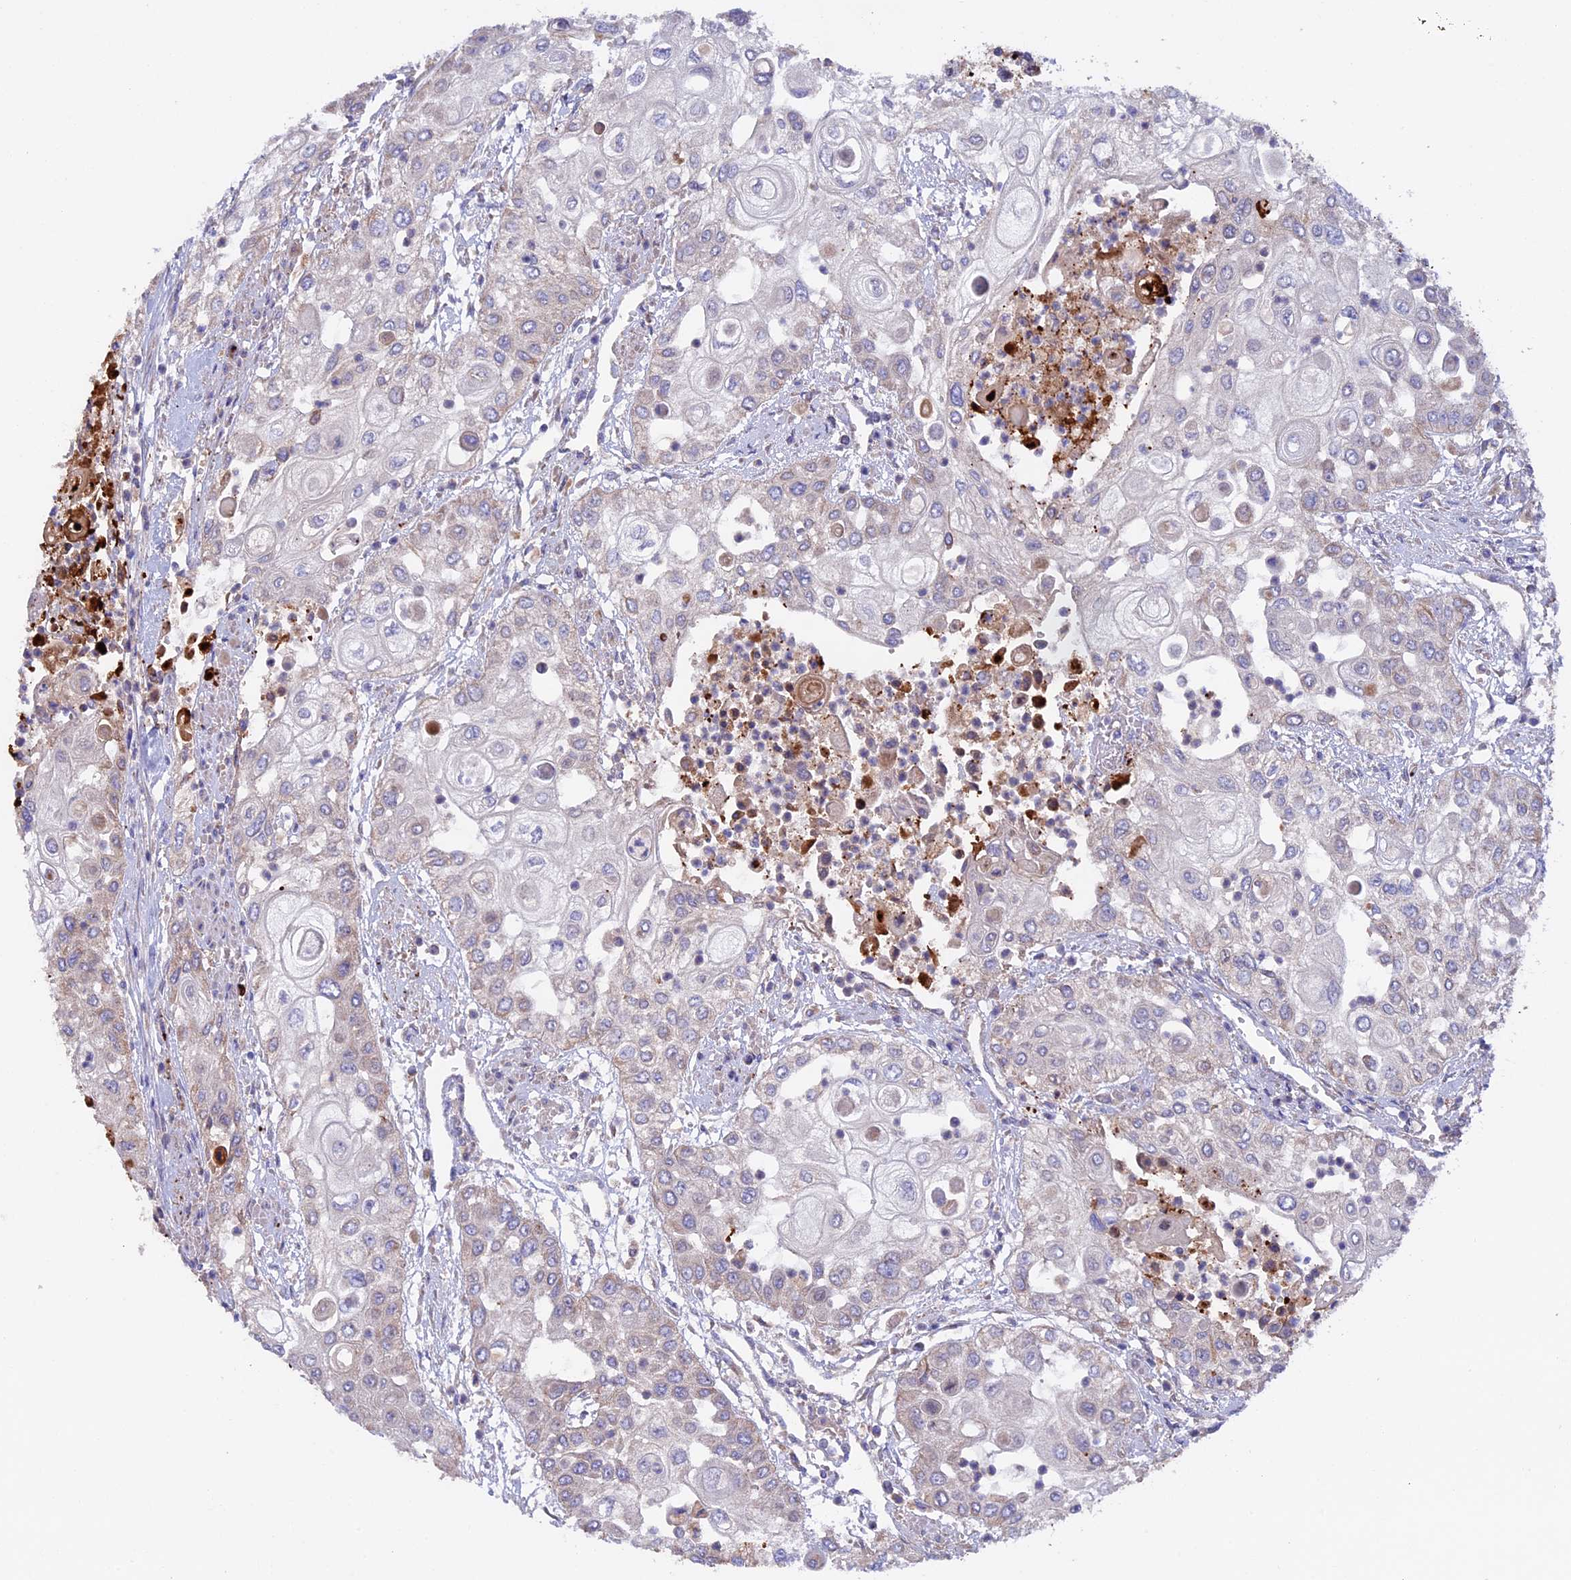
{"staining": {"intensity": "negative", "quantity": "none", "location": "none"}, "tissue": "urothelial cancer", "cell_type": "Tumor cells", "image_type": "cancer", "snomed": [{"axis": "morphology", "description": "Urothelial carcinoma, High grade"}, {"axis": "topography", "description": "Urinary bladder"}], "caption": "Tumor cells show no significant protein positivity in high-grade urothelial carcinoma.", "gene": "PTPN9", "patient": {"sex": "female", "age": 79}}